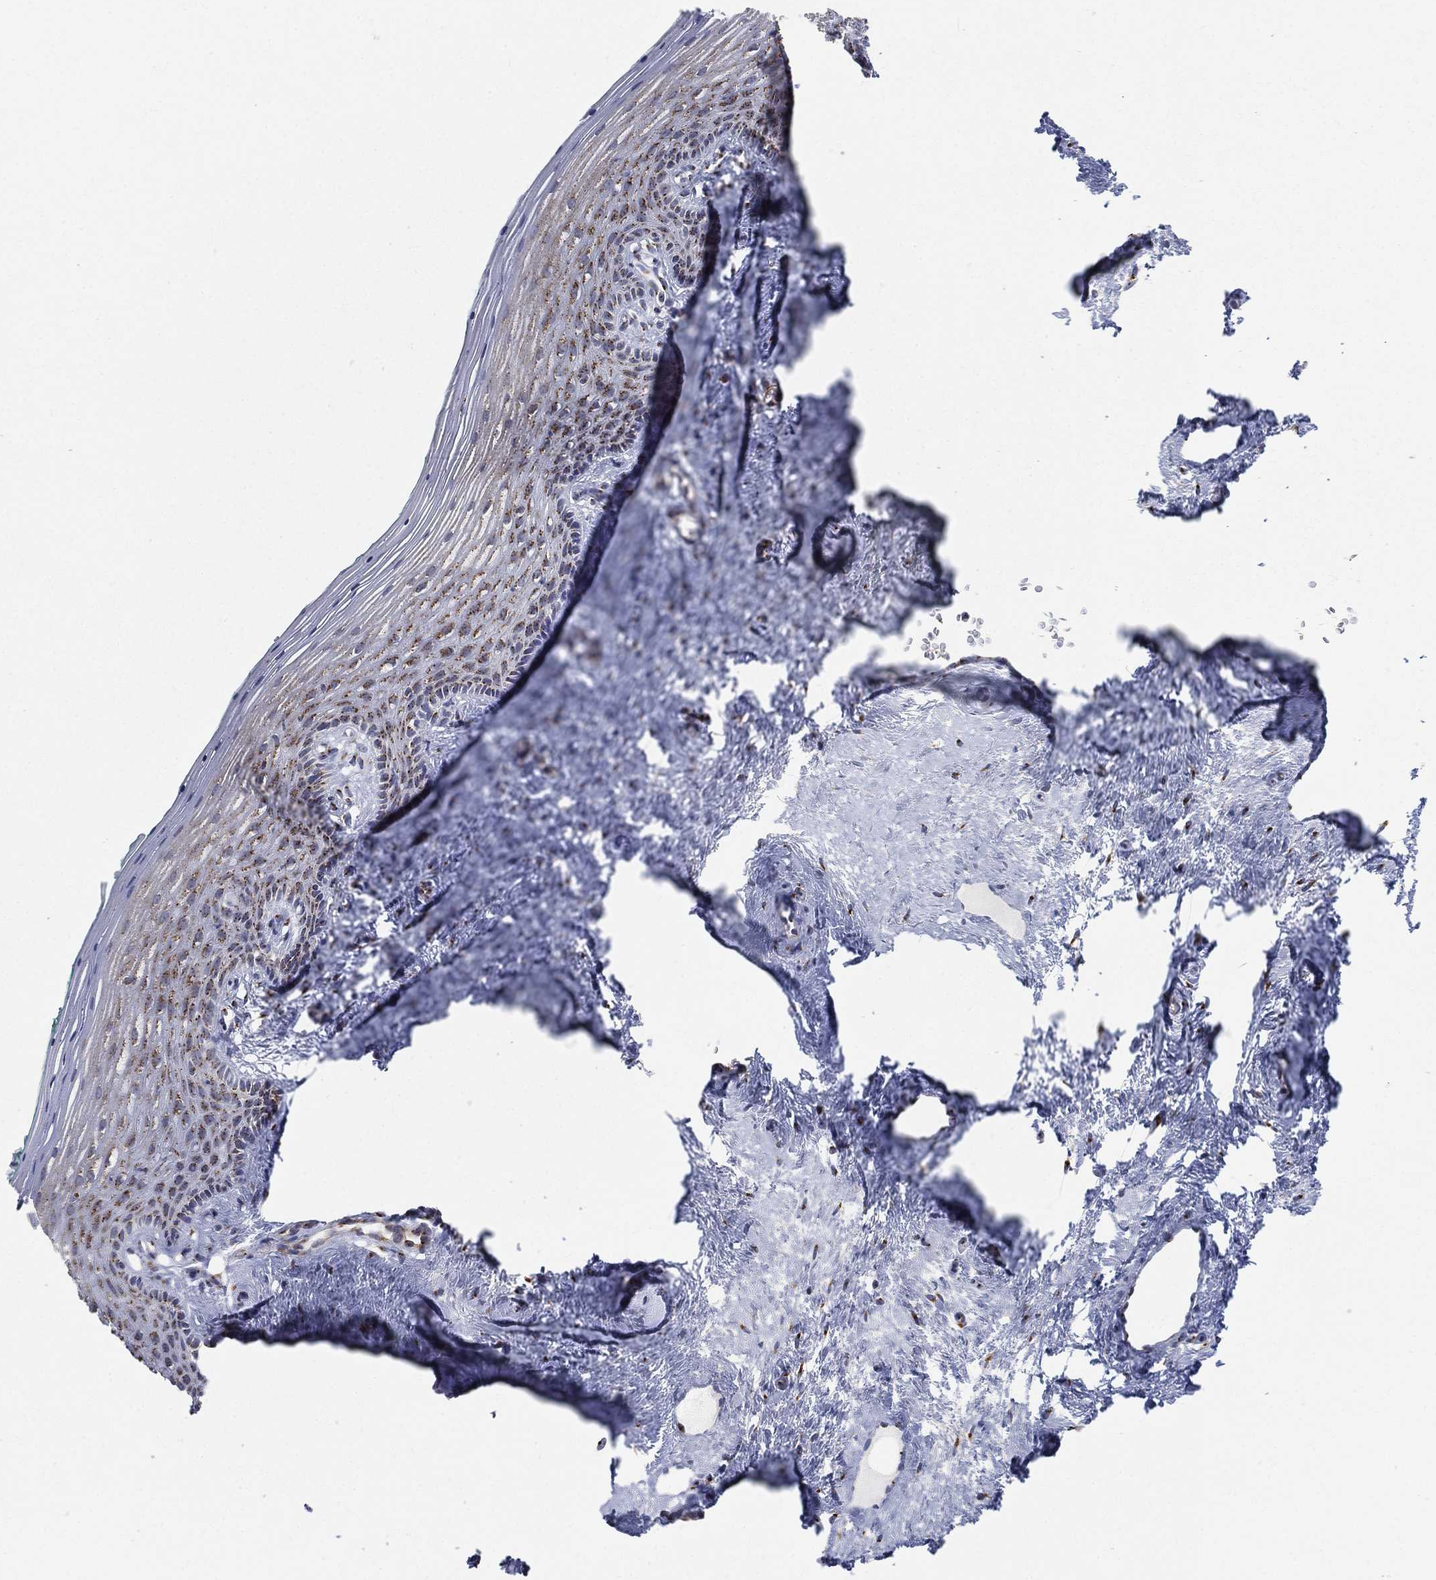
{"staining": {"intensity": "moderate", "quantity": ">75%", "location": "cytoplasmic/membranous"}, "tissue": "vagina", "cell_type": "Squamous epithelial cells", "image_type": "normal", "snomed": [{"axis": "morphology", "description": "Normal tissue, NOS"}, {"axis": "topography", "description": "Vagina"}], "caption": "Normal vagina reveals moderate cytoplasmic/membranous staining in about >75% of squamous epithelial cells Nuclei are stained in blue..", "gene": "TICAM1", "patient": {"sex": "female", "age": 45}}